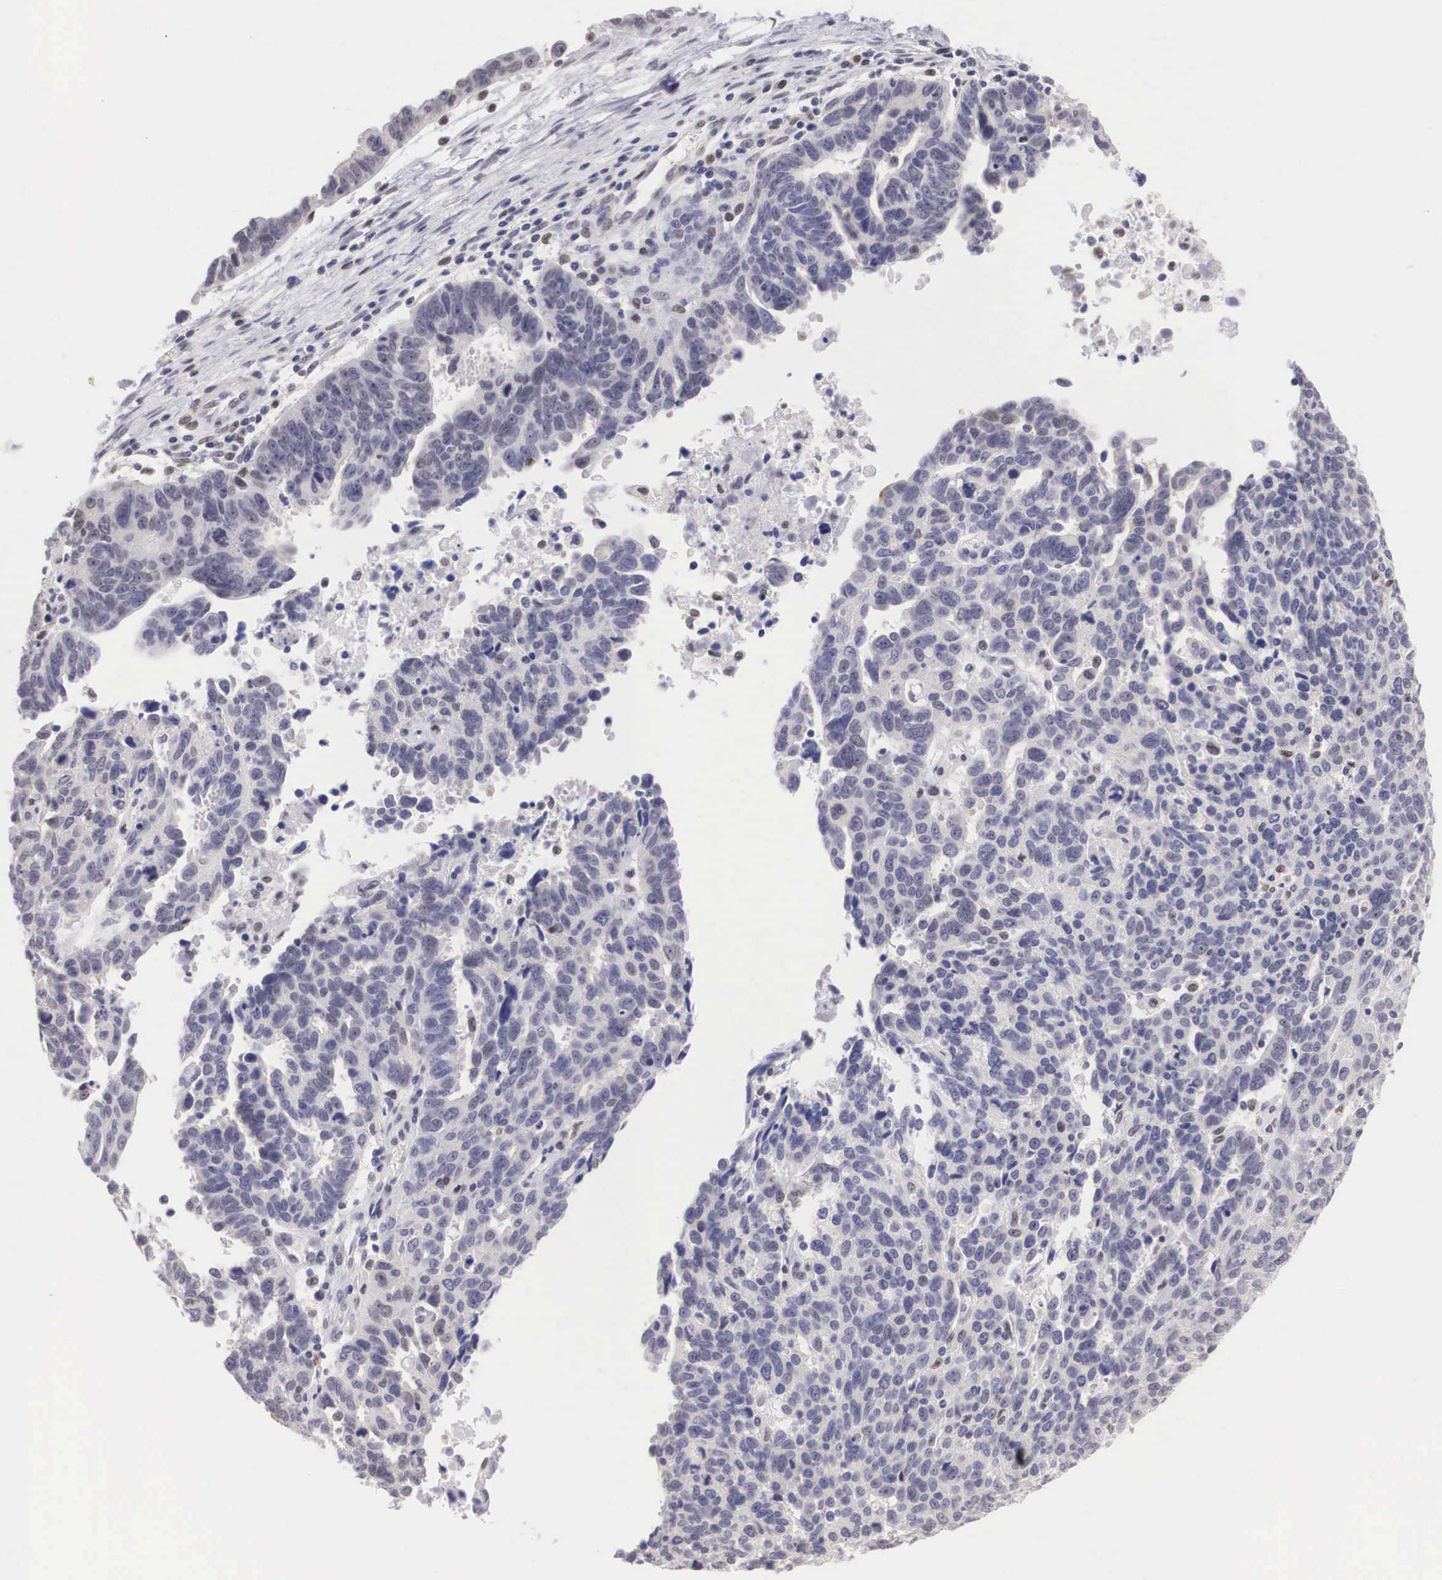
{"staining": {"intensity": "negative", "quantity": "none", "location": "none"}, "tissue": "ovarian cancer", "cell_type": "Tumor cells", "image_type": "cancer", "snomed": [{"axis": "morphology", "description": "Carcinoma, endometroid"}, {"axis": "morphology", "description": "Cystadenocarcinoma, serous, NOS"}, {"axis": "topography", "description": "Ovary"}], "caption": "High magnification brightfield microscopy of ovarian cancer stained with DAB (3,3'-diaminobenzidine) (brown) and counterstained with hematoxylin (blue): tumor cells show no significant staining.", "gene": "ETV6", "patient": {"sex": "female", "age": 45}}